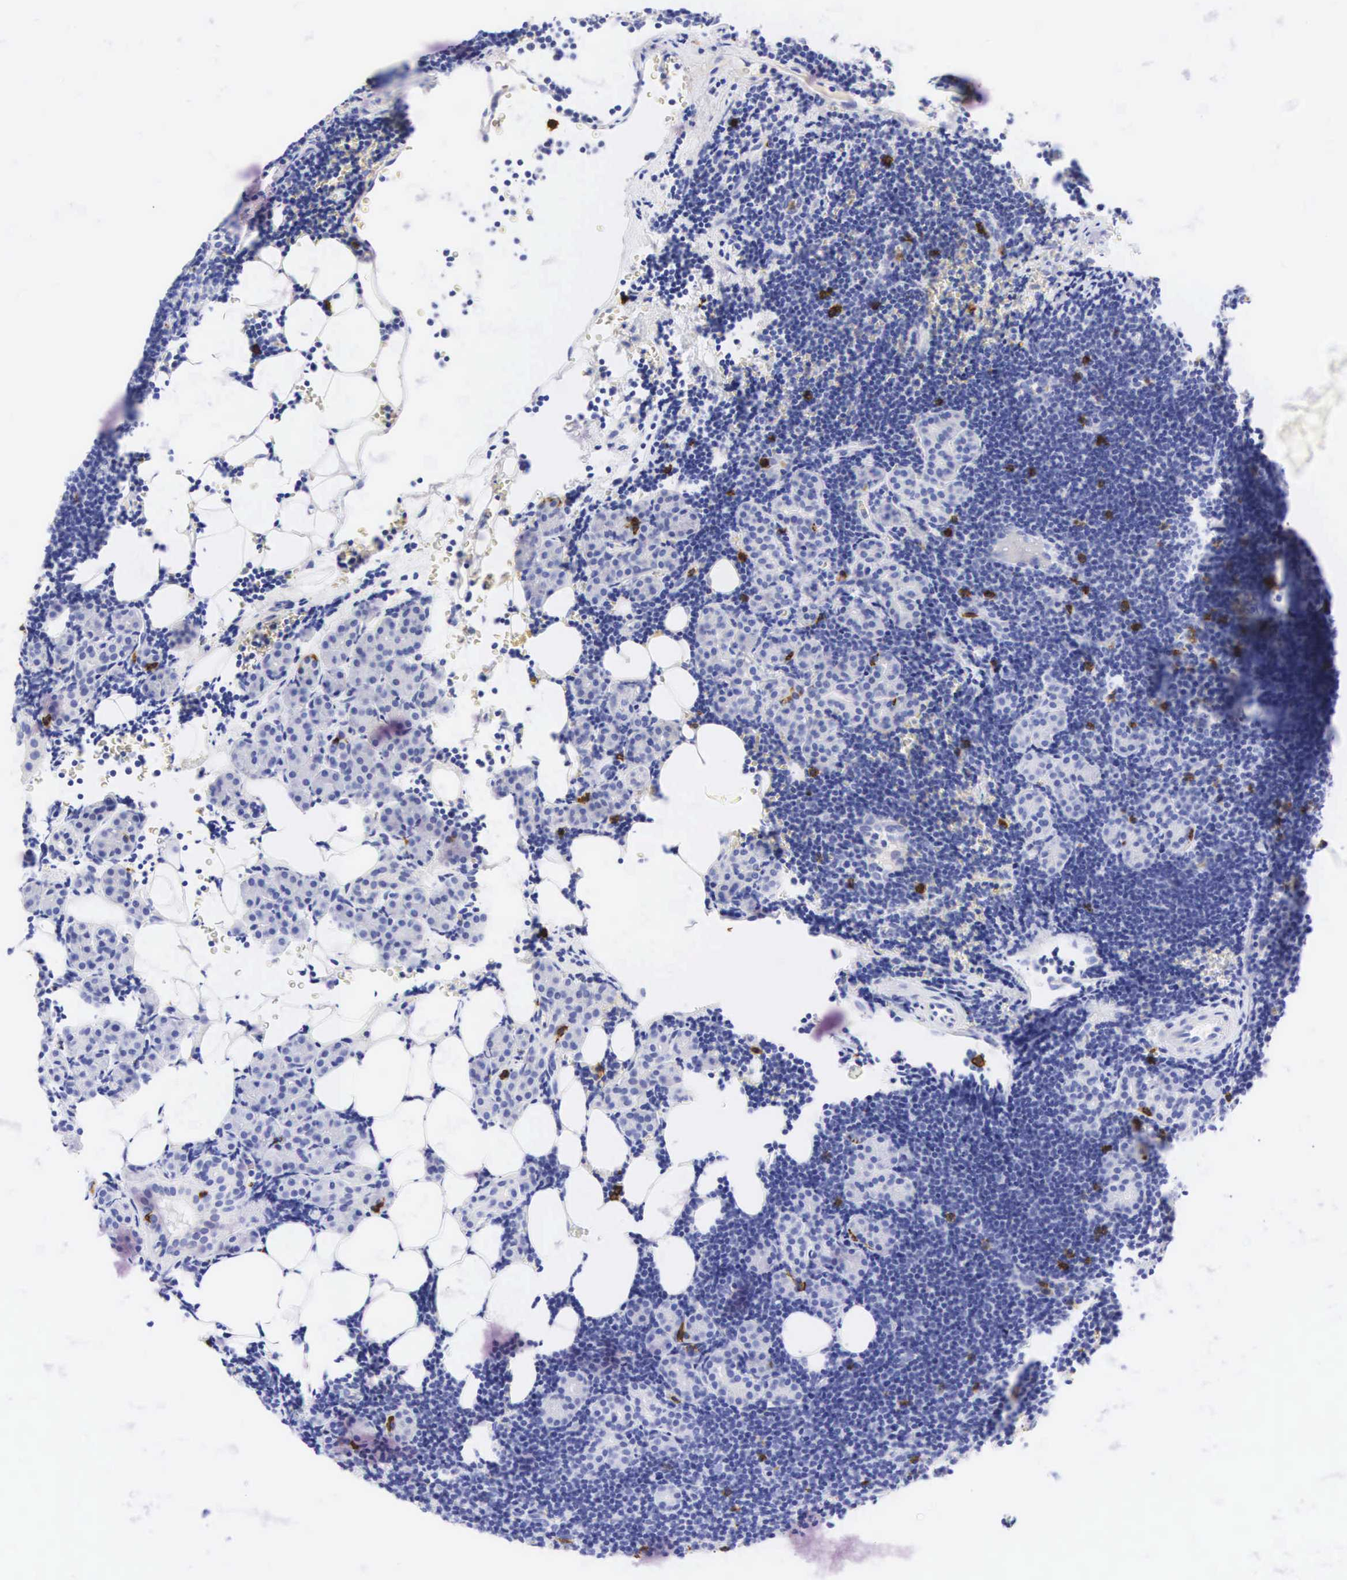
{"staining": {"intensity": "strong", "quantity": "<25%", "location": "cytoplasmic/membranous,nuclear"}, "tissue": "lymphoma", "cell_type": "Tumor cells", "image_type": "cancer", "snomed": [{"axis": "morphology", "description": "Malignant lymphoma, non-Hodgkin's type, Low grade"}, {"axis": "topography", "description": "Lymph node"}], "caption": "DAB immunohistochemical staining of human malignant lymphoma, non-Hodgkin's type (low-grade) shows strong cytoplasmic/membranous and nuclear protein staining in approximately <25% of tumor cells. Using DAB (brown) and hematoxylin (blue) stains, captured at high magnification using brightfield microscopy.", "gene": "CD8A", "patient": {"sex": "male", "age": 57}}